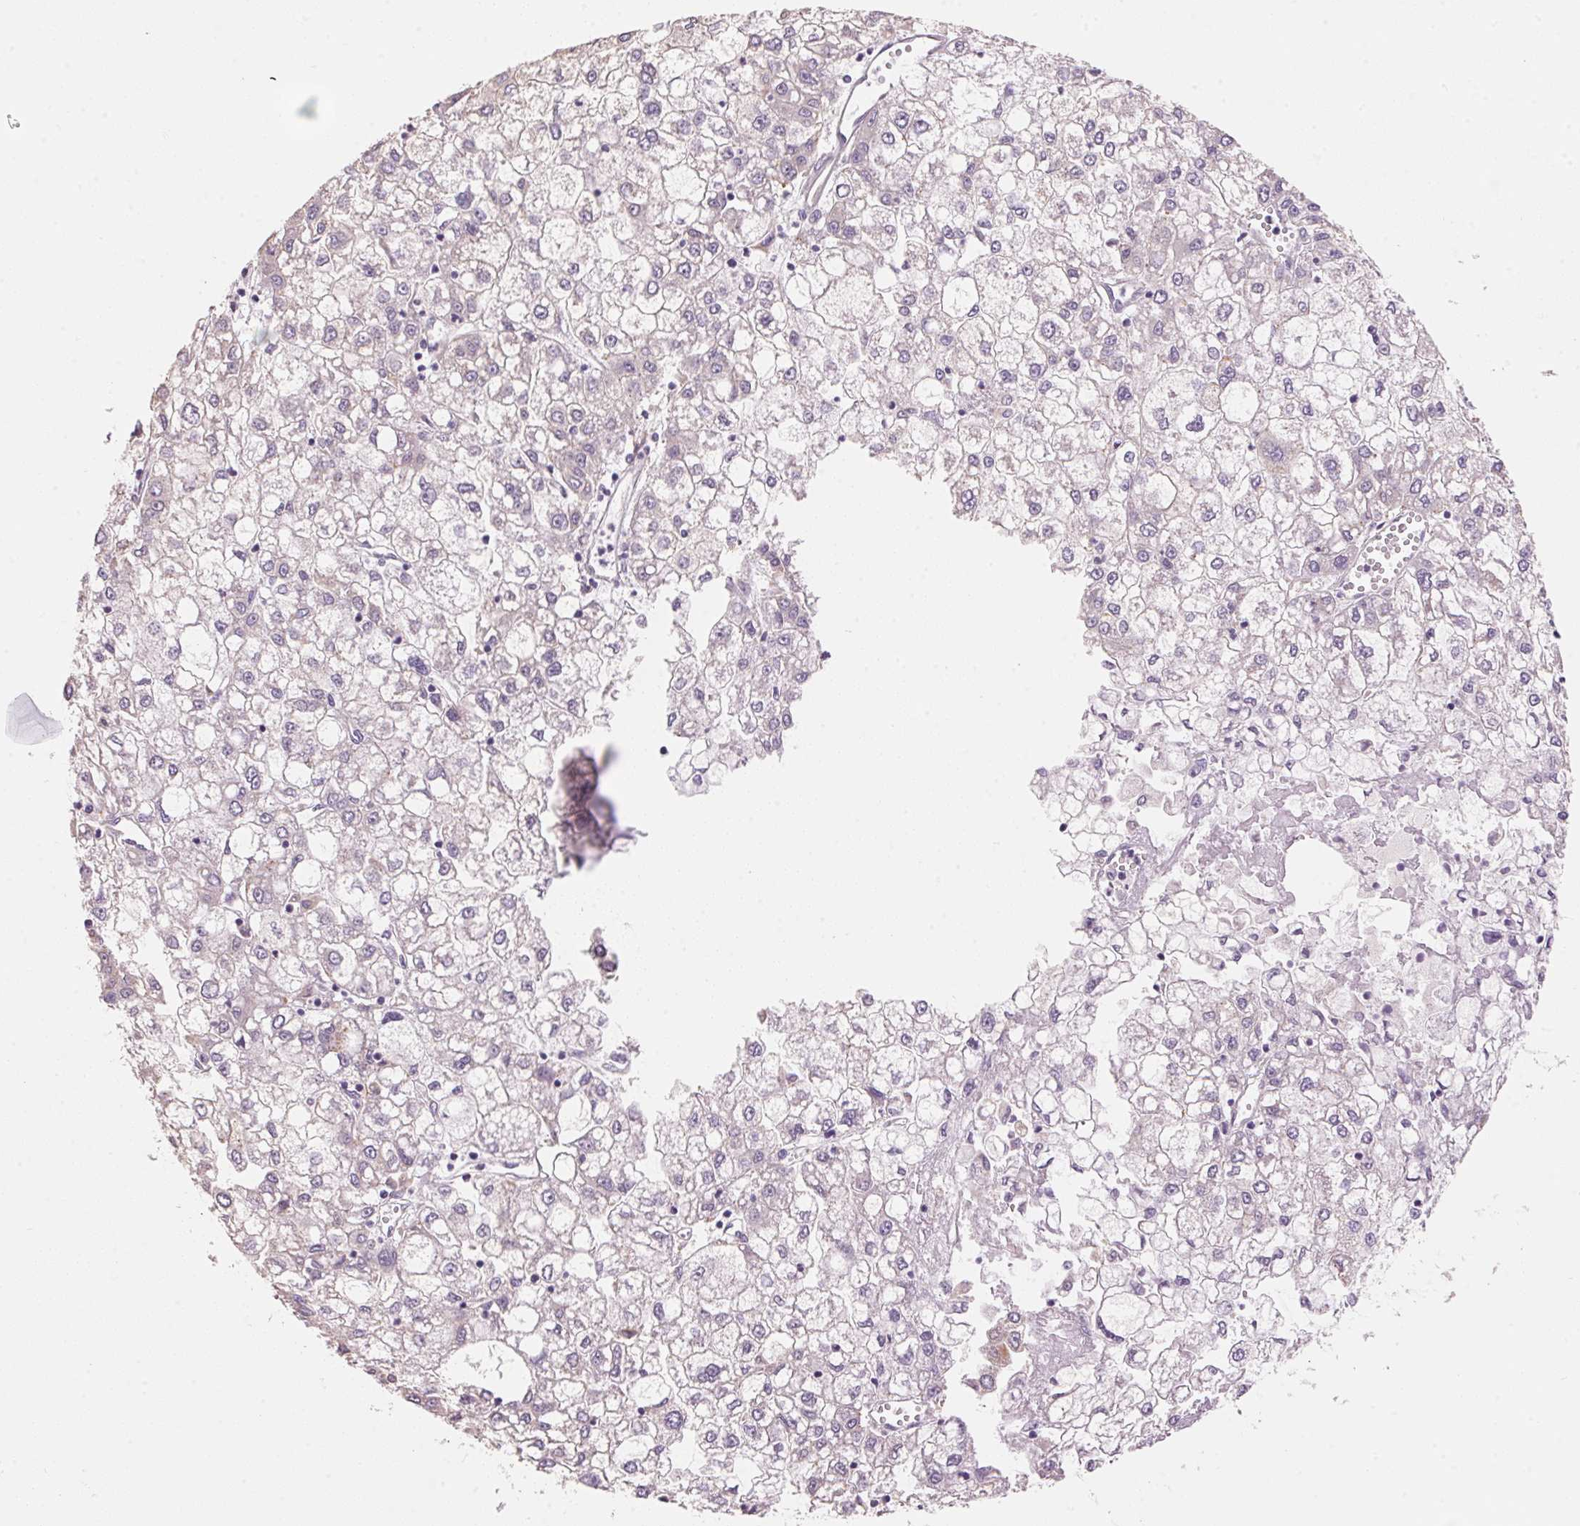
{"staining": {"intensity": "negative", "quantity": "none", "location": "none"}, "tissue": "liver cancer", "cell_type": "Tumor cells", "image_type": "cancer", "snomed": [{"axis": "morphology", "description": "Carcinoma, Hepatocellular, NOS"}, {"axis": "topography", "description": "Liver"}], "caption": "Human liver cancer (hepatocellular carcinoma) stained for a protein using immunohistochemistry exhibits no expression in tumor cells.", "gene": "LYZL6", "patient": {"sex": "male", "age": 40}}